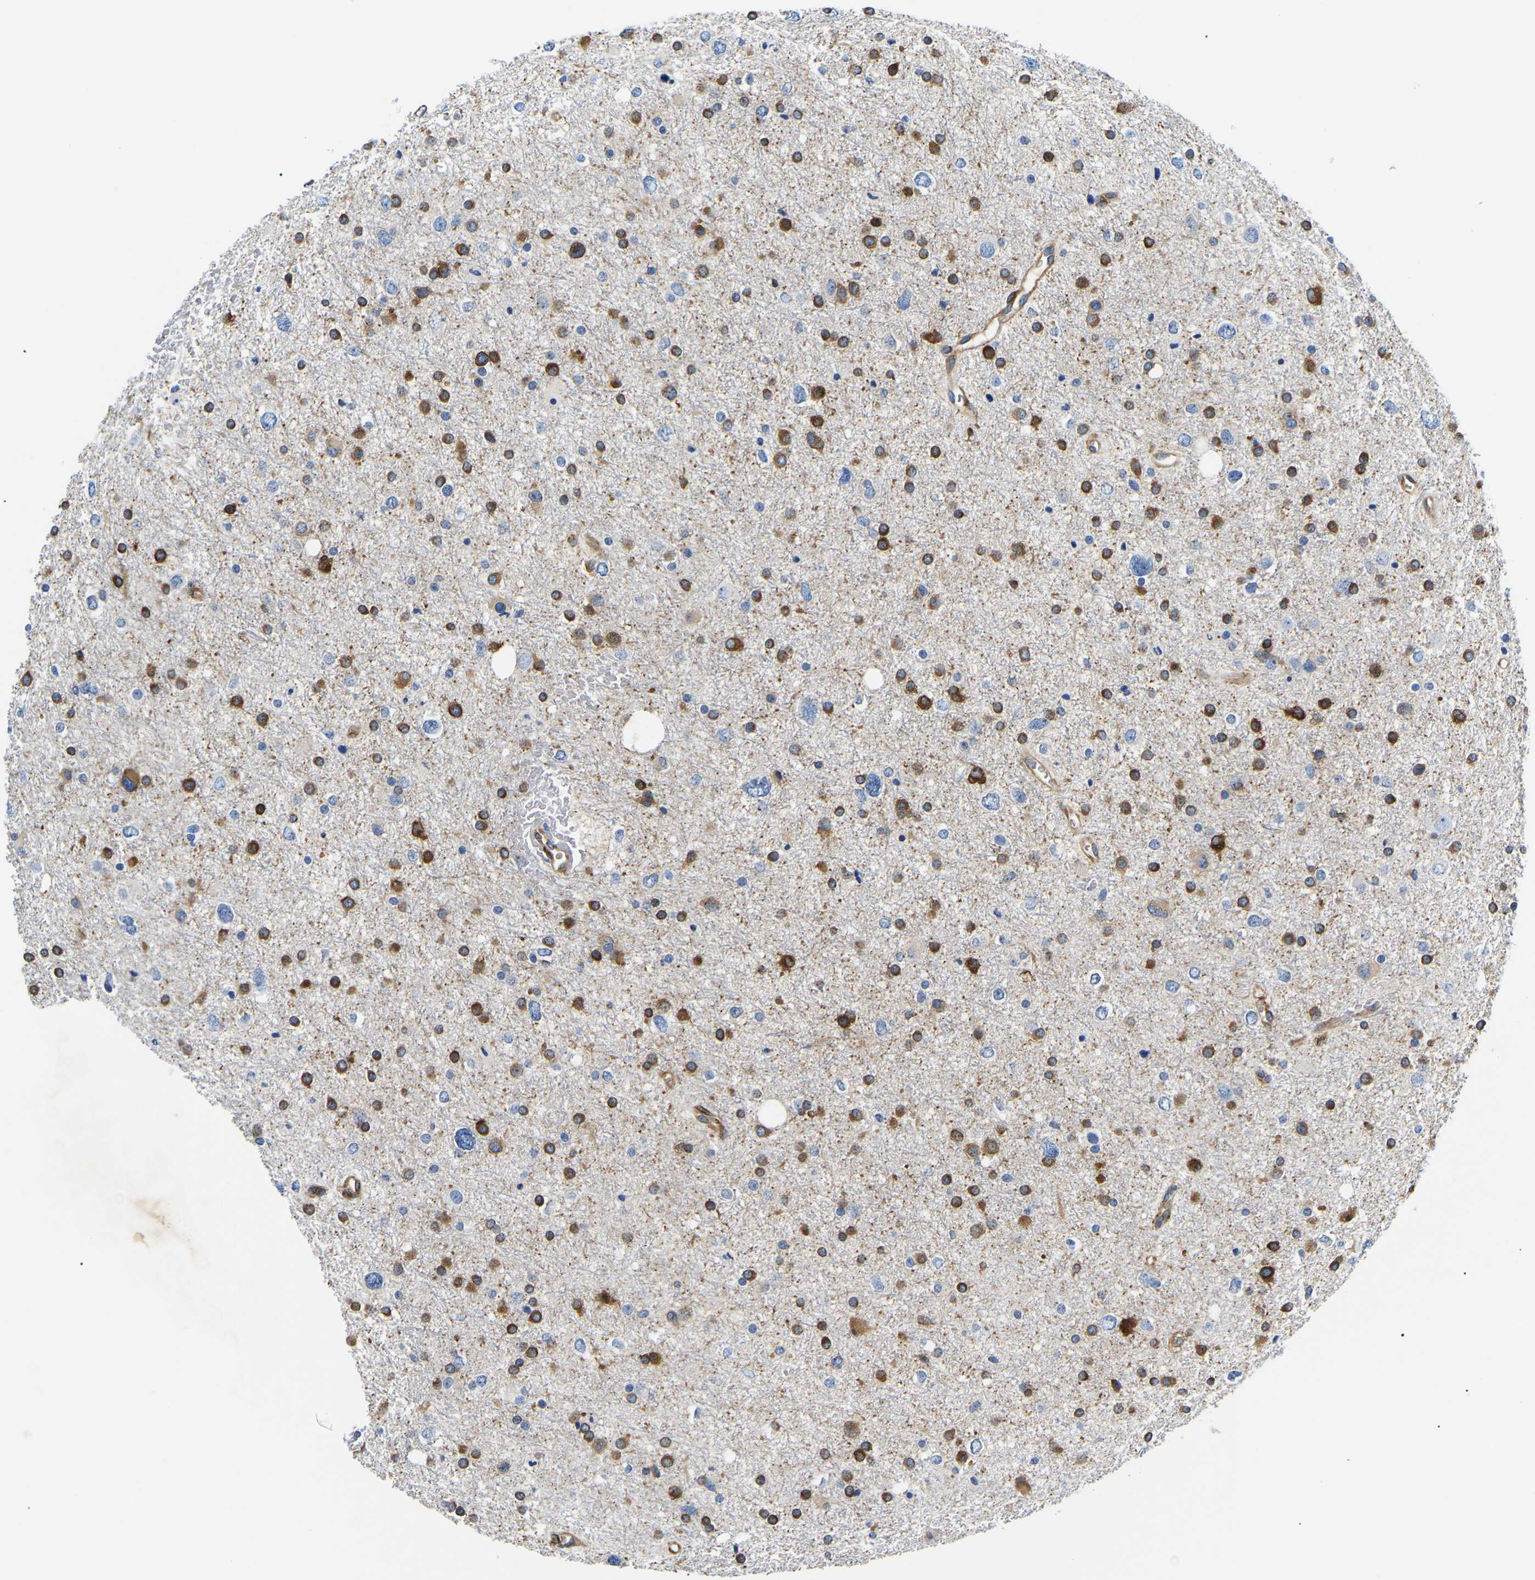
{"staining": {"intensity": "strong", "quantity": "25%-75%", "location": "cytoplasmic/membranous"}, "tissue": "glioma", "cell_type": "Tumor cells", "image_type": "cancer", "snomed": [{"axis": "morphology", "description": "Glioma, malignant, Low grade"}, {"axis": "topography", "description": "Brain"}], "caption": "Immunohistochemical staining of glioma reveals high levels of strong cytoplasmic/membranous positivity in about 25%-75% of tumor cells. (DAB IHC with brightfield microscopy, high magnification).", "gene": "DUSP8", "patient": {"sex": "female", "age": 37}}